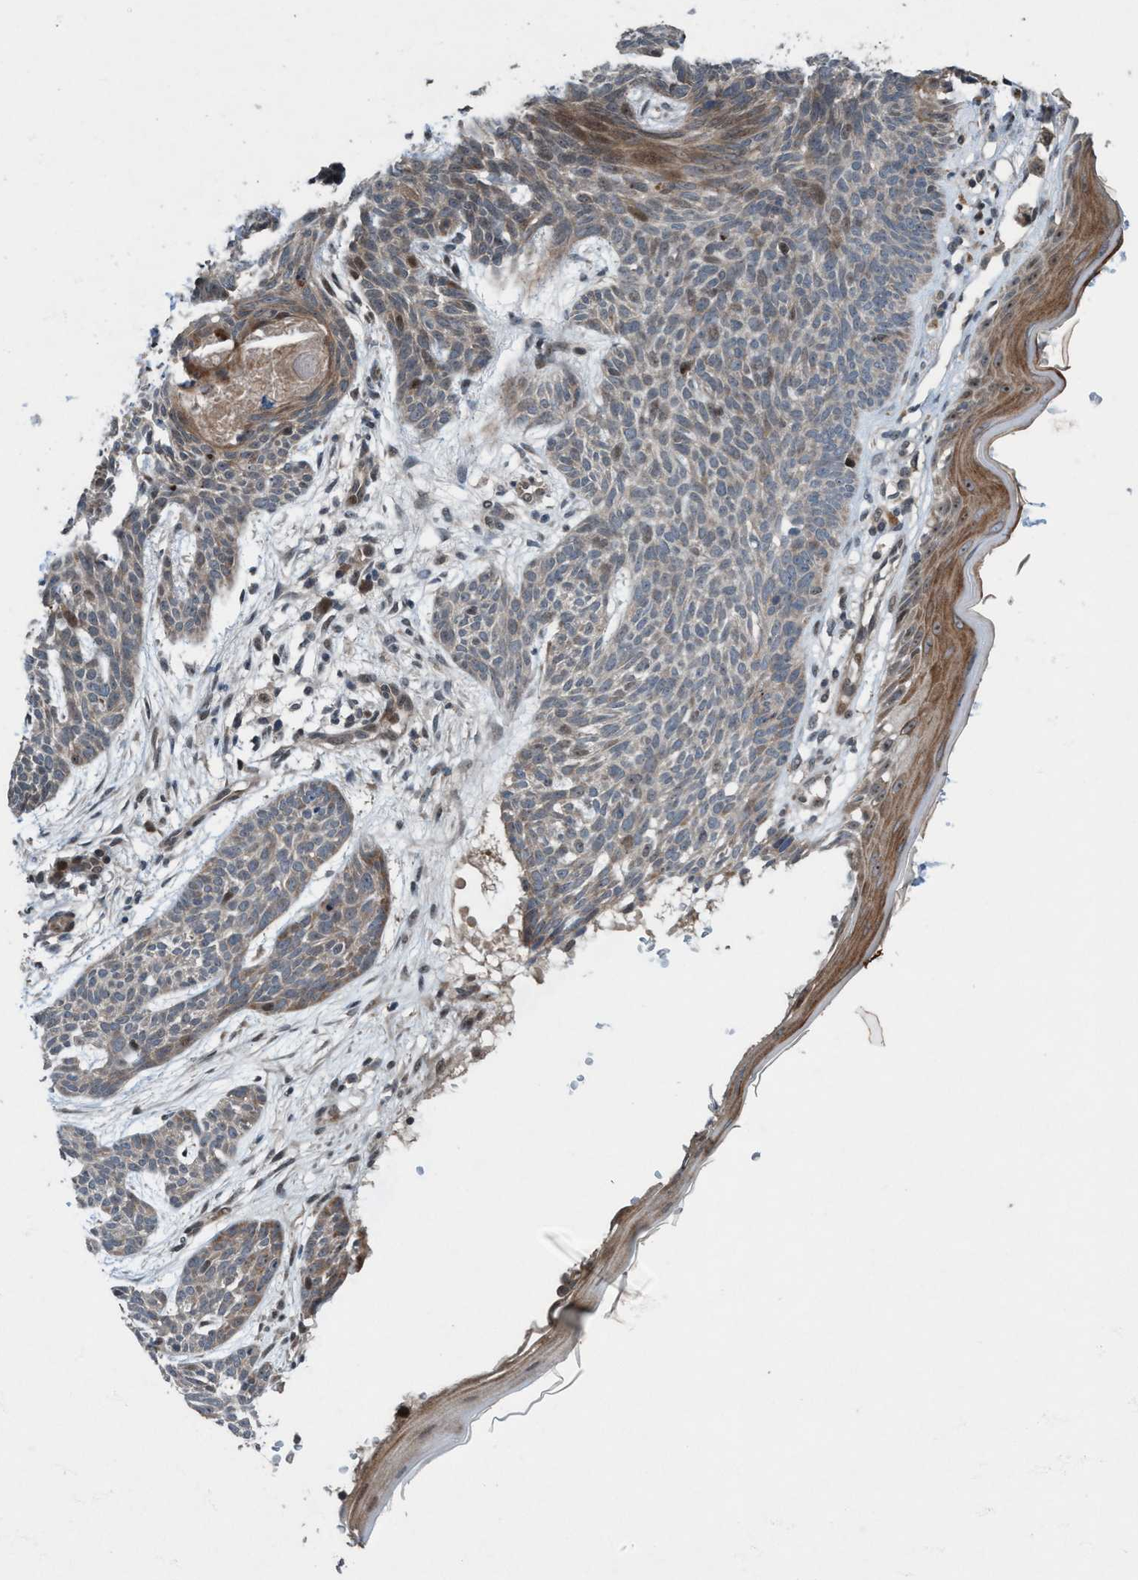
{"staining": {"intensity": "weak", "quantity": "25%-75%", "location": "cytoplasmic/membranous,nuclear"}, "tissue": "skin cancer", "cell_type": "Tumor cells", "image_type": "cancer", "snomed": [{"axis": "morphology", "description": "Basal cell carcinoma"}, {"axis": "topography", "description": "Skin"}], "caption": "This is a histology image of IHC staining of skin cancer, which shows weak positivity in the cytoplasmic/membranous and nuclear of tumor cells.", "gene": "NISCH", "patient": {"sex": "female", "age": 59}}